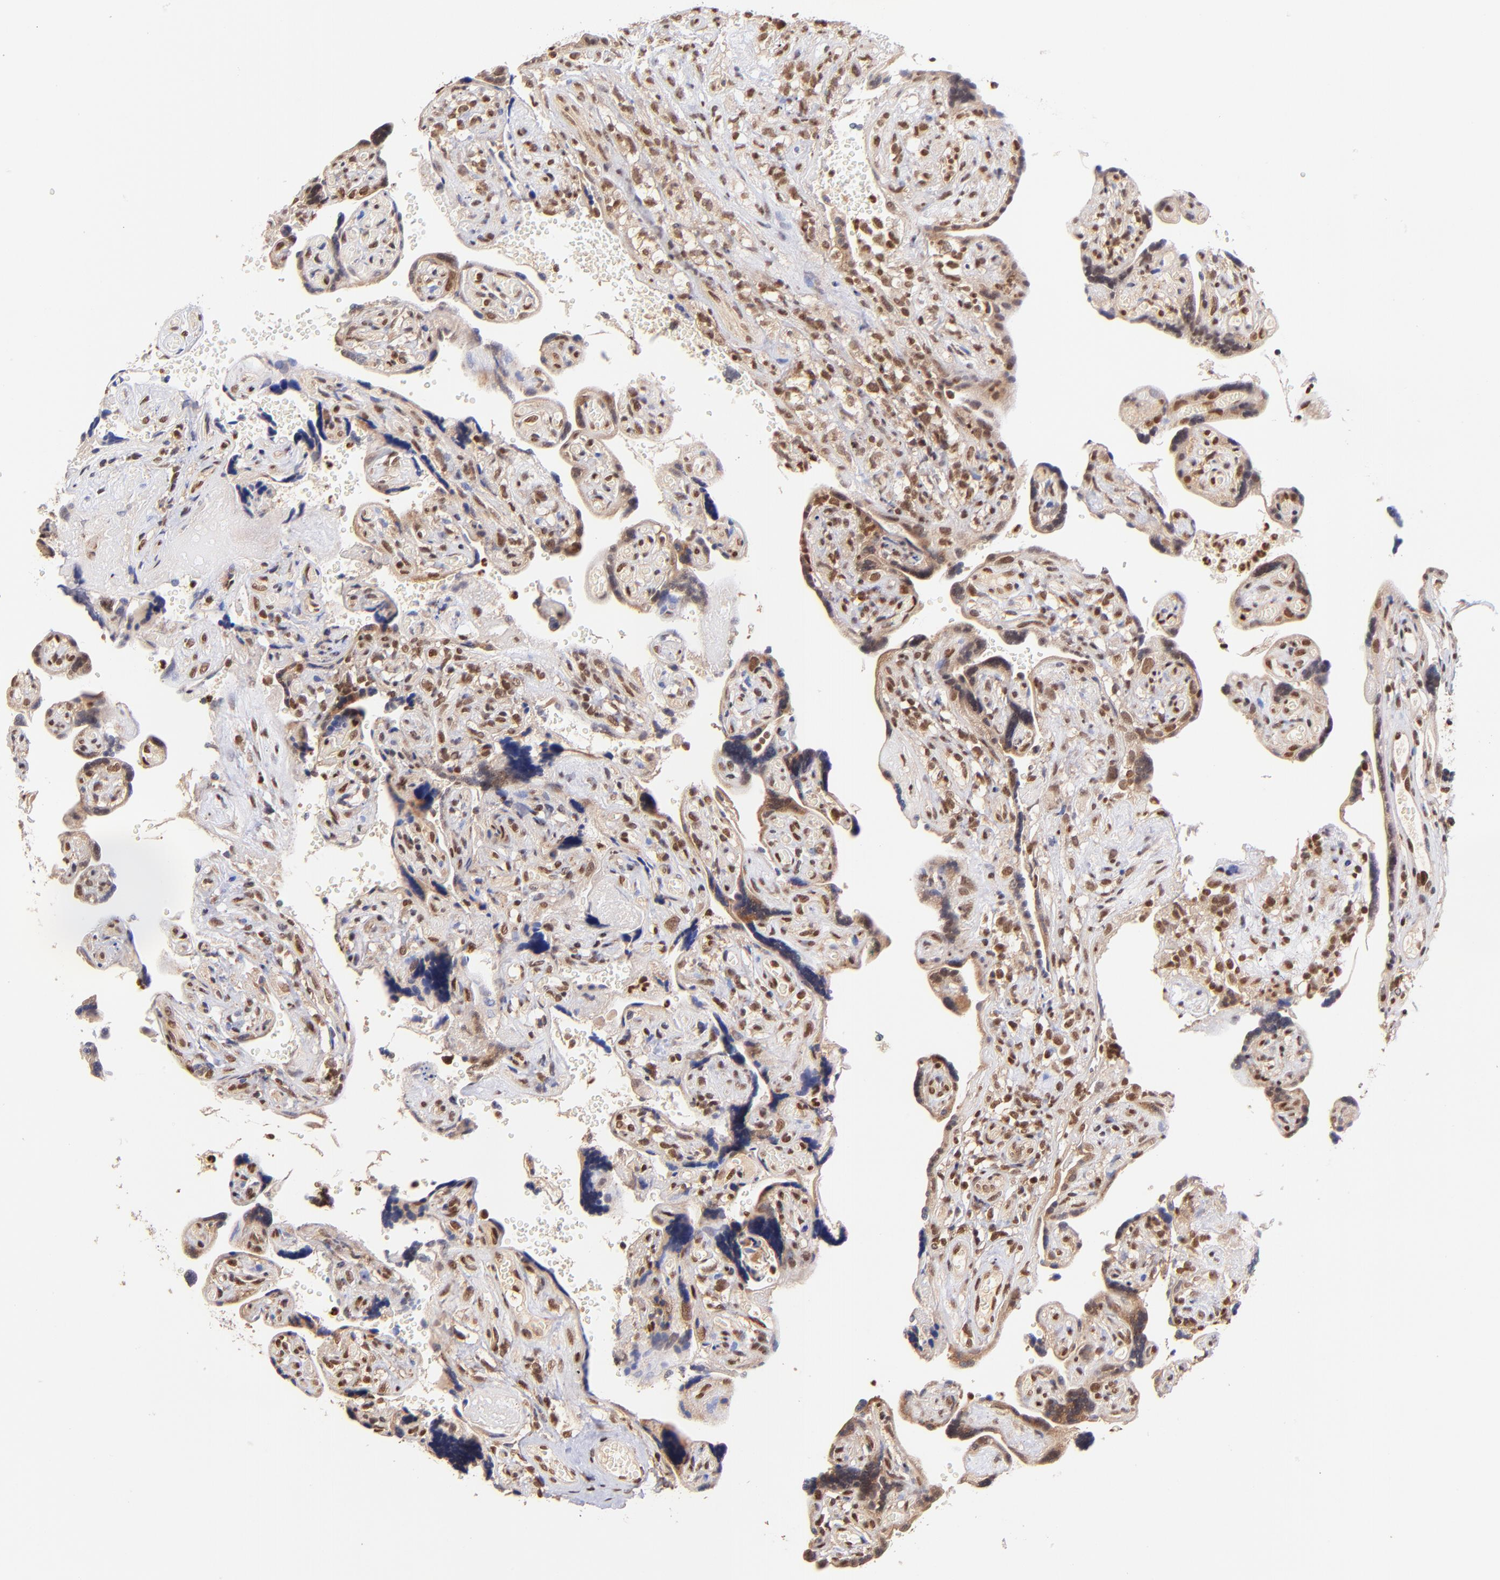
{"staining": {"intensity": "moderate", "quantity": ">75%", "location": "nuclear"}, "tissue": "placenta", "cell_type": "Decidual cells", "image_type": "normal", "snomed": [{"axis": "morphology", "description": "Normal tissue, NOS"}, {"axis": "topography", "description": "Placenta"}], "caption": "Decidual cells reveal medium levels of moderate nuclear staining in about >75% of cells in normal placenta. (Brightfield microscopy of DAB IHC at high magnification).", "gene": "WDR25", "patient": {"sex": "female", "age": 30}}